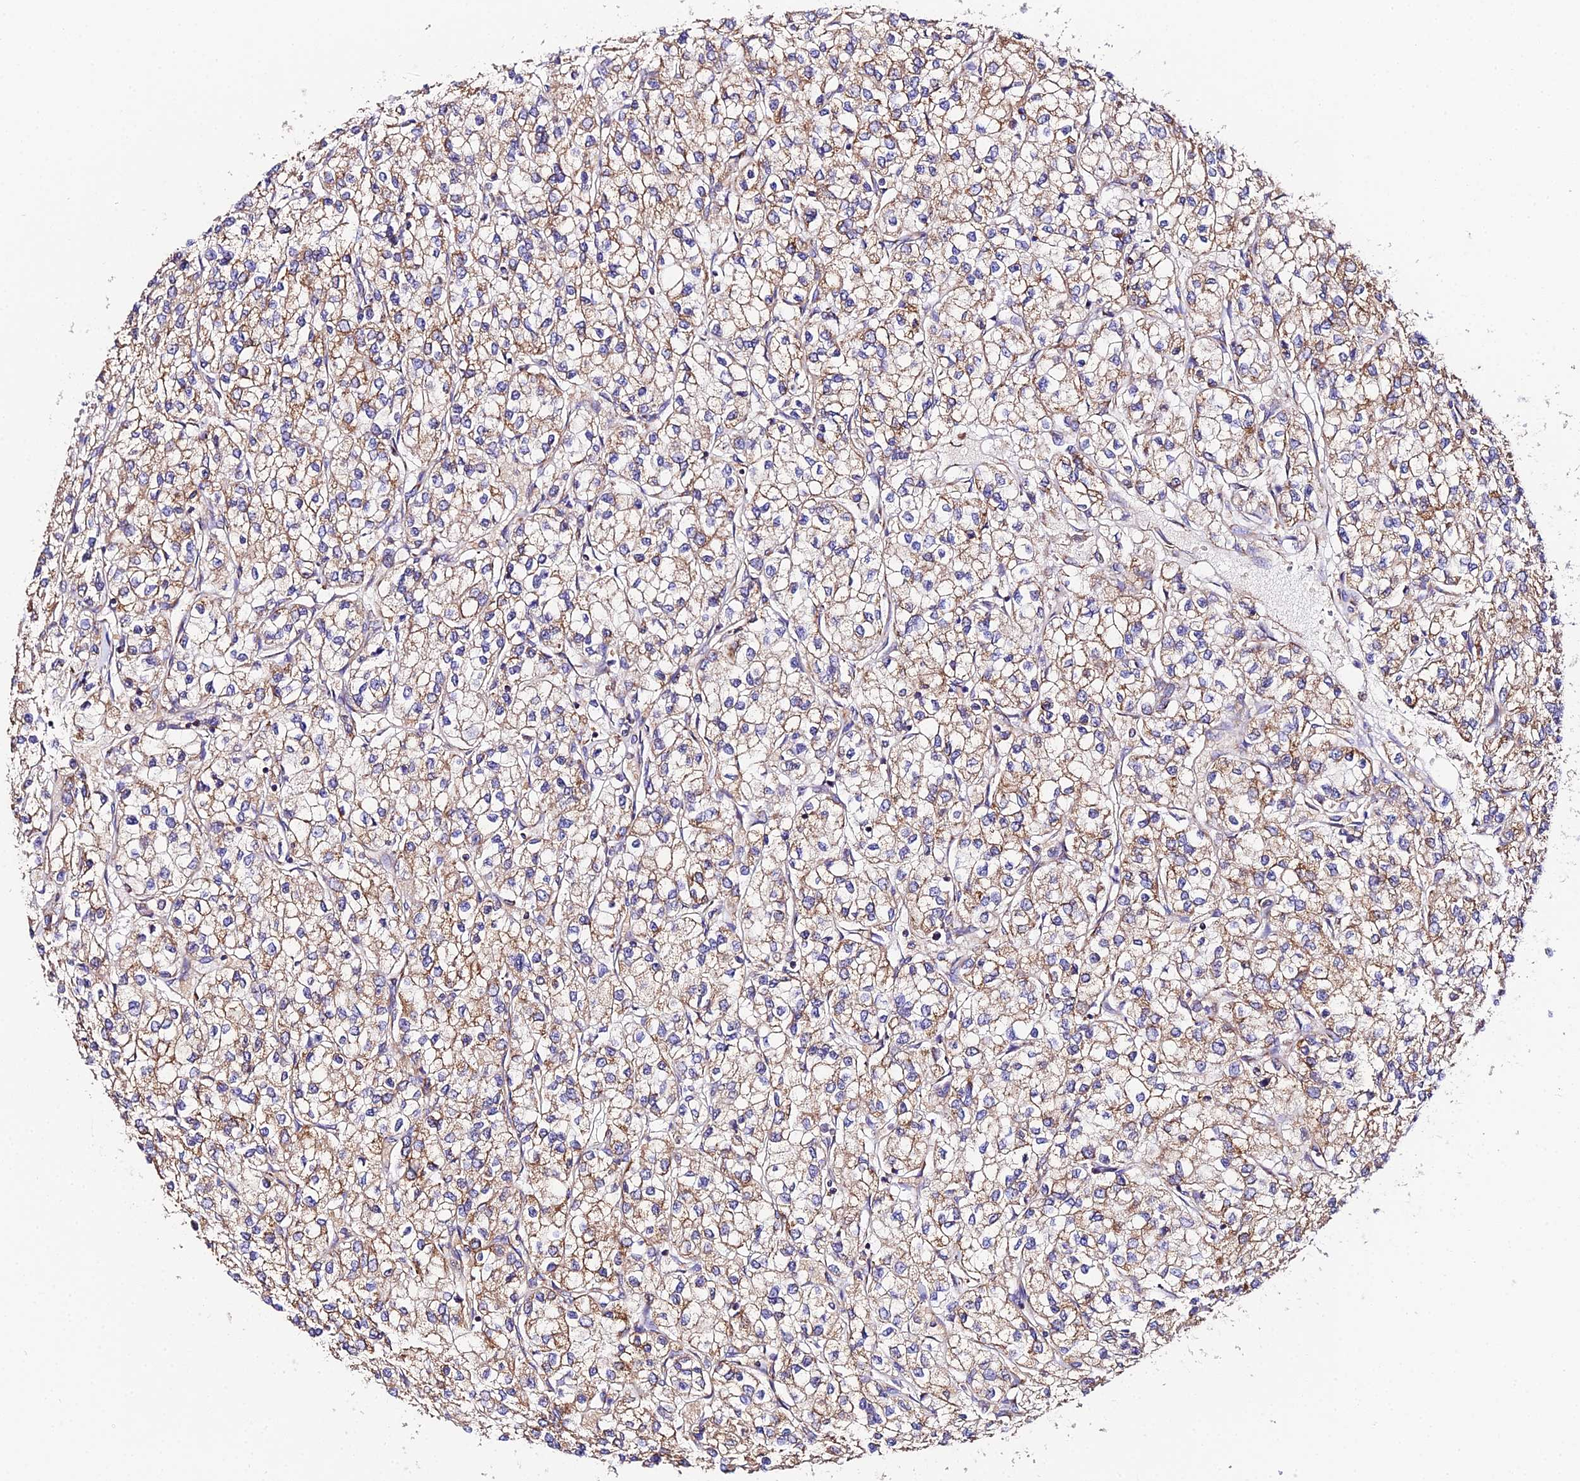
{"staining": {"intensity": "moderate", "quantity": ">75%", "location": "cytoplasmic/membranous"}, "tissue": "renal cancer", "cell_type": "Tumor cells", "image_type": "cancer", "snomed": [{"axis": "morphology", "description": "Adenocarcinoma, NOS"}, {"axis": "topography", "description": "Kidney"}], "caption": "Renal cancer stained for a protein displays moderate cytoplasmic/membranous positivity in tumor cells.", "gene": "OCIAD1", "patient": {"sex": "male", "age": 80}}